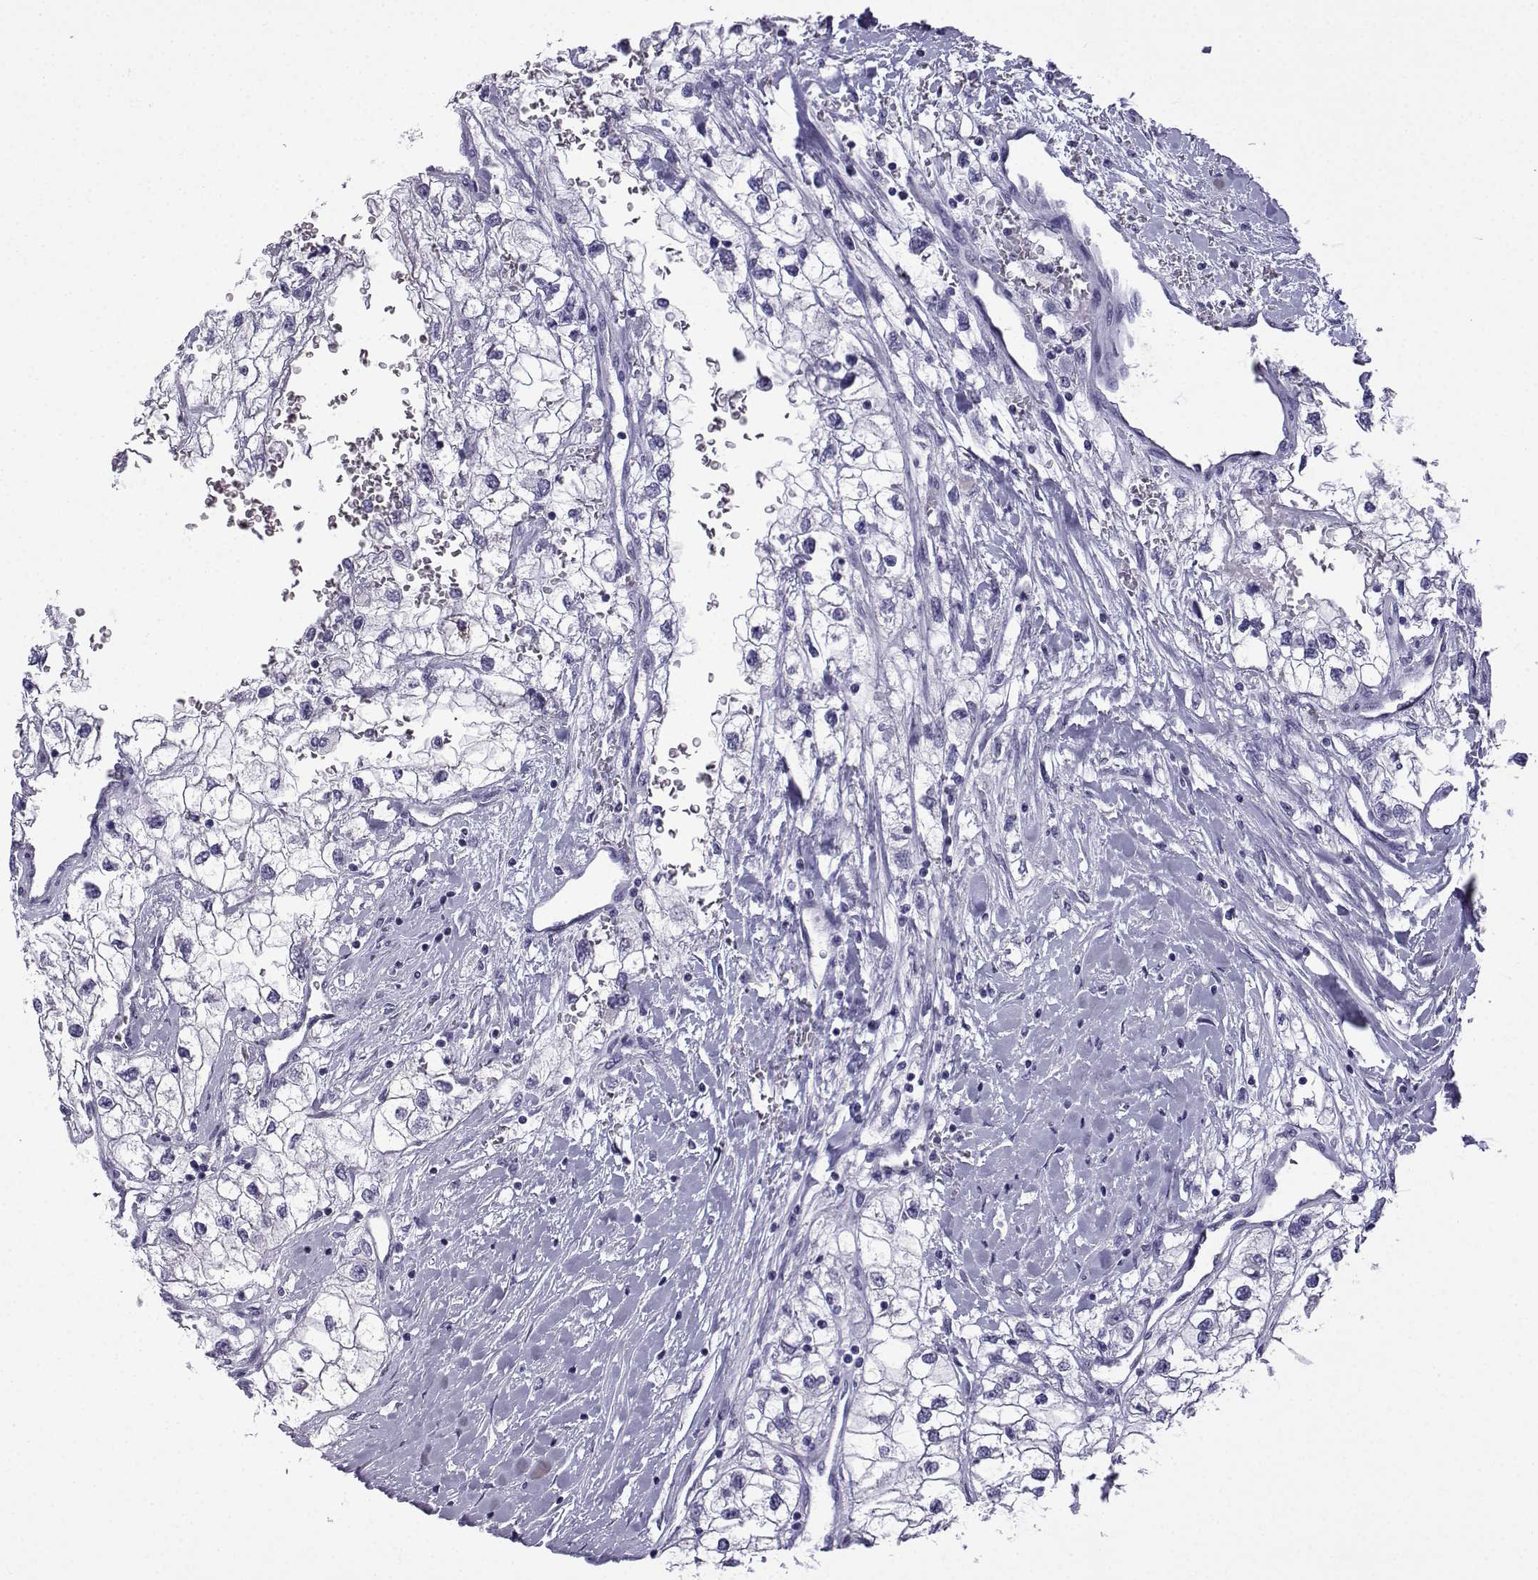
{"staining": {"intensity": "negative", "quantity": "none", "location": "none"}, "tissue": "renal cancer", "cell_type": "Tumor cells", "image_type": "cancer", "snomed": [{"axis": "morphology", "description": "Adenocarcinoma, NOS"}, {"axis": "topography", "description": "Kidney"}], "caption": "Immunohistochemistry of human renal cancer shows no positivity in tumor cells. The staining was performed using DAB to visualize the protein expression in brown, while the nuclei were stained in blue with hematoxylin (Magnification: 20x).", "gene": "MRGBP", "patient": {"sex": "male", "age": 59}}